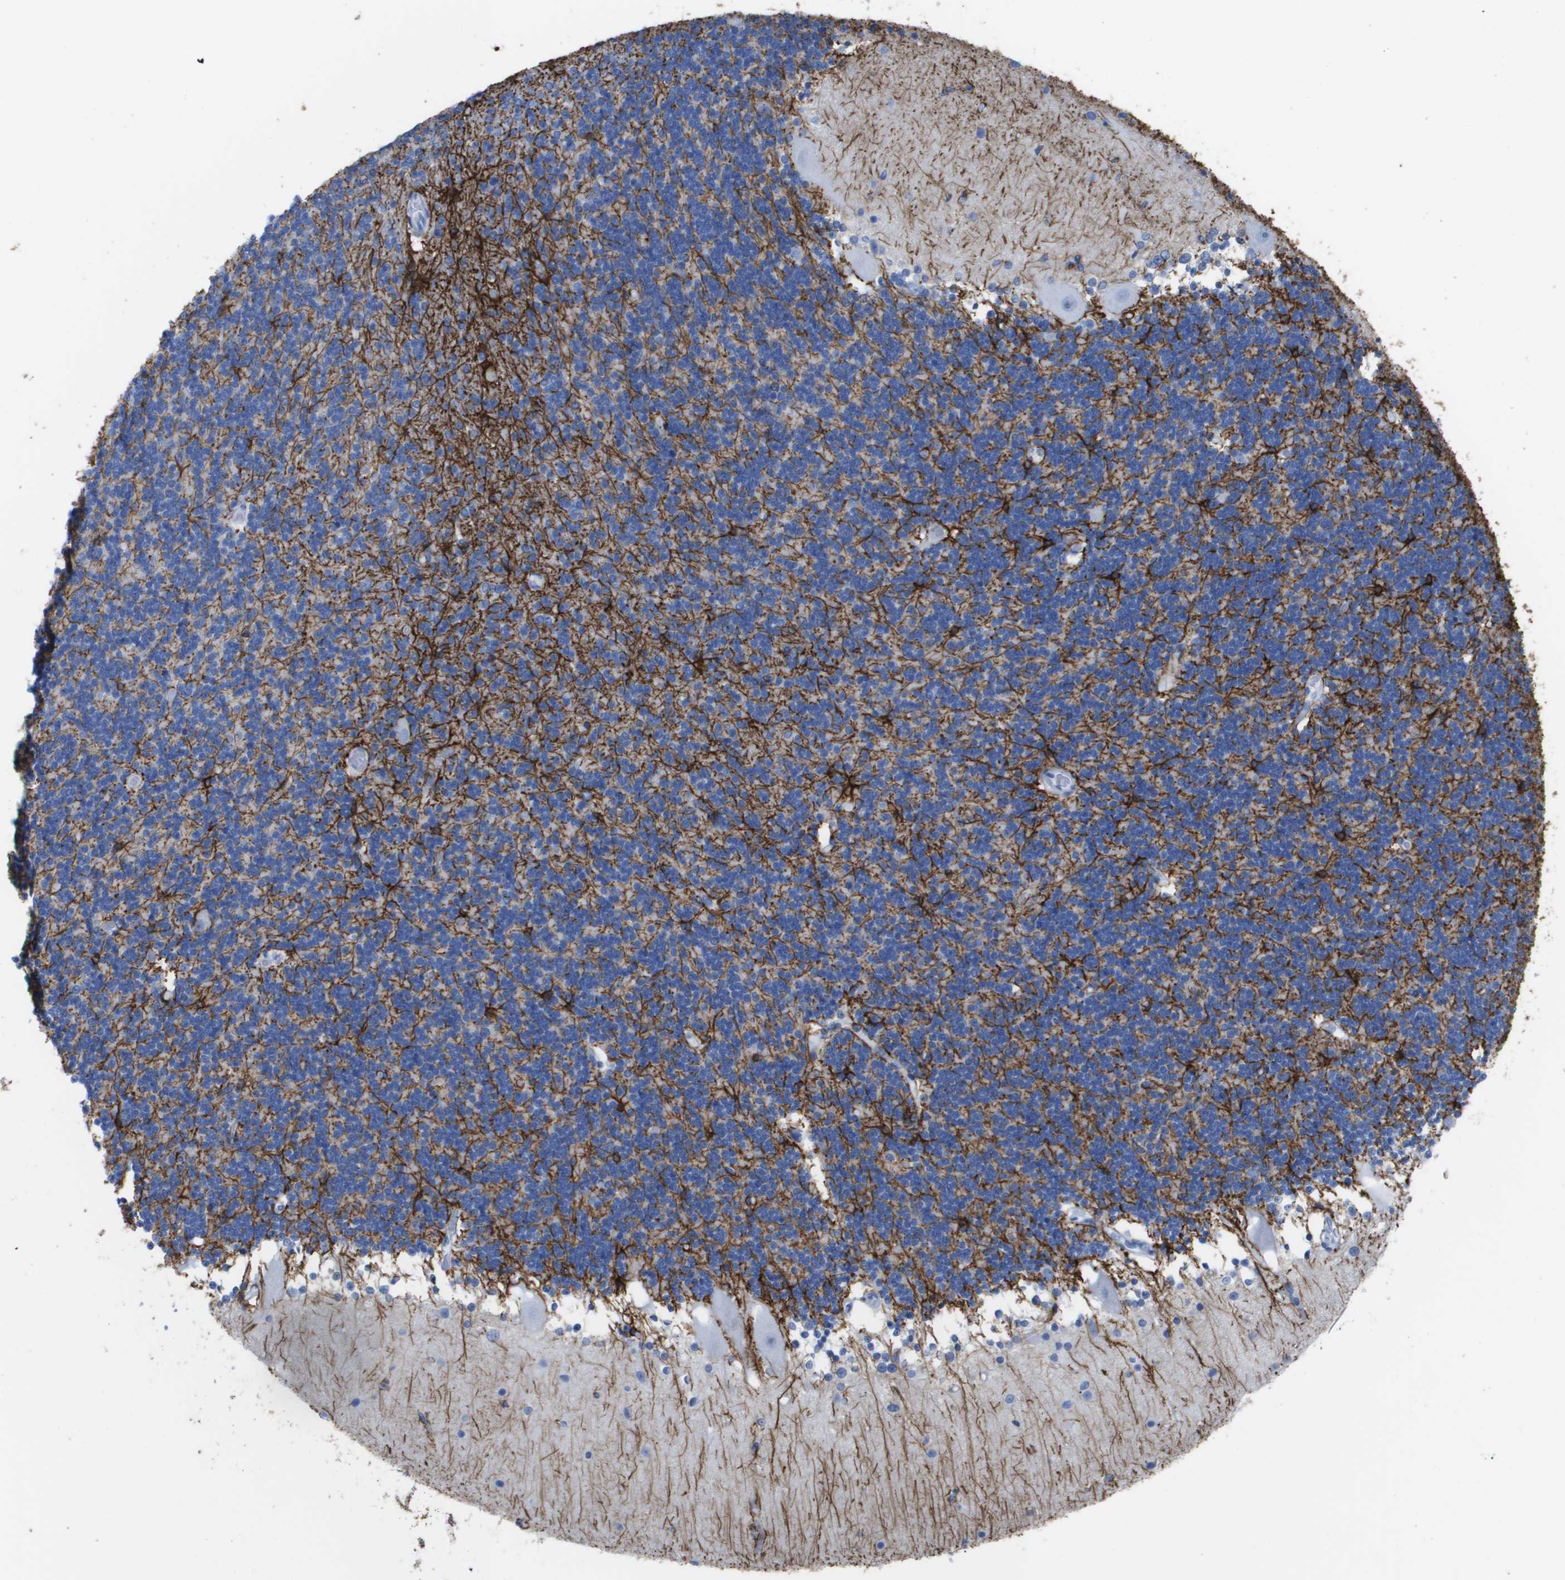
{"staining": {"intensity": "strong", "quantity": "<25%", "location": "cytoplasmic/membranous"}, "tissue": "cerebellum", "cell_type": "Cells in granular layer", "image_type": "normal", "snomed": [{"axis": "morphology", "description": "Normal tissue, NOS"}, {"axis": "topography", "description": "Cerebellum"}], "caption": "Strong cytoplasmic/membranous expression is present in approximately <25% of cells in granular layer in unremarkable cerebellum.", "gene": "KCNA3", "patient": {"sex": "female", "age": 54}}